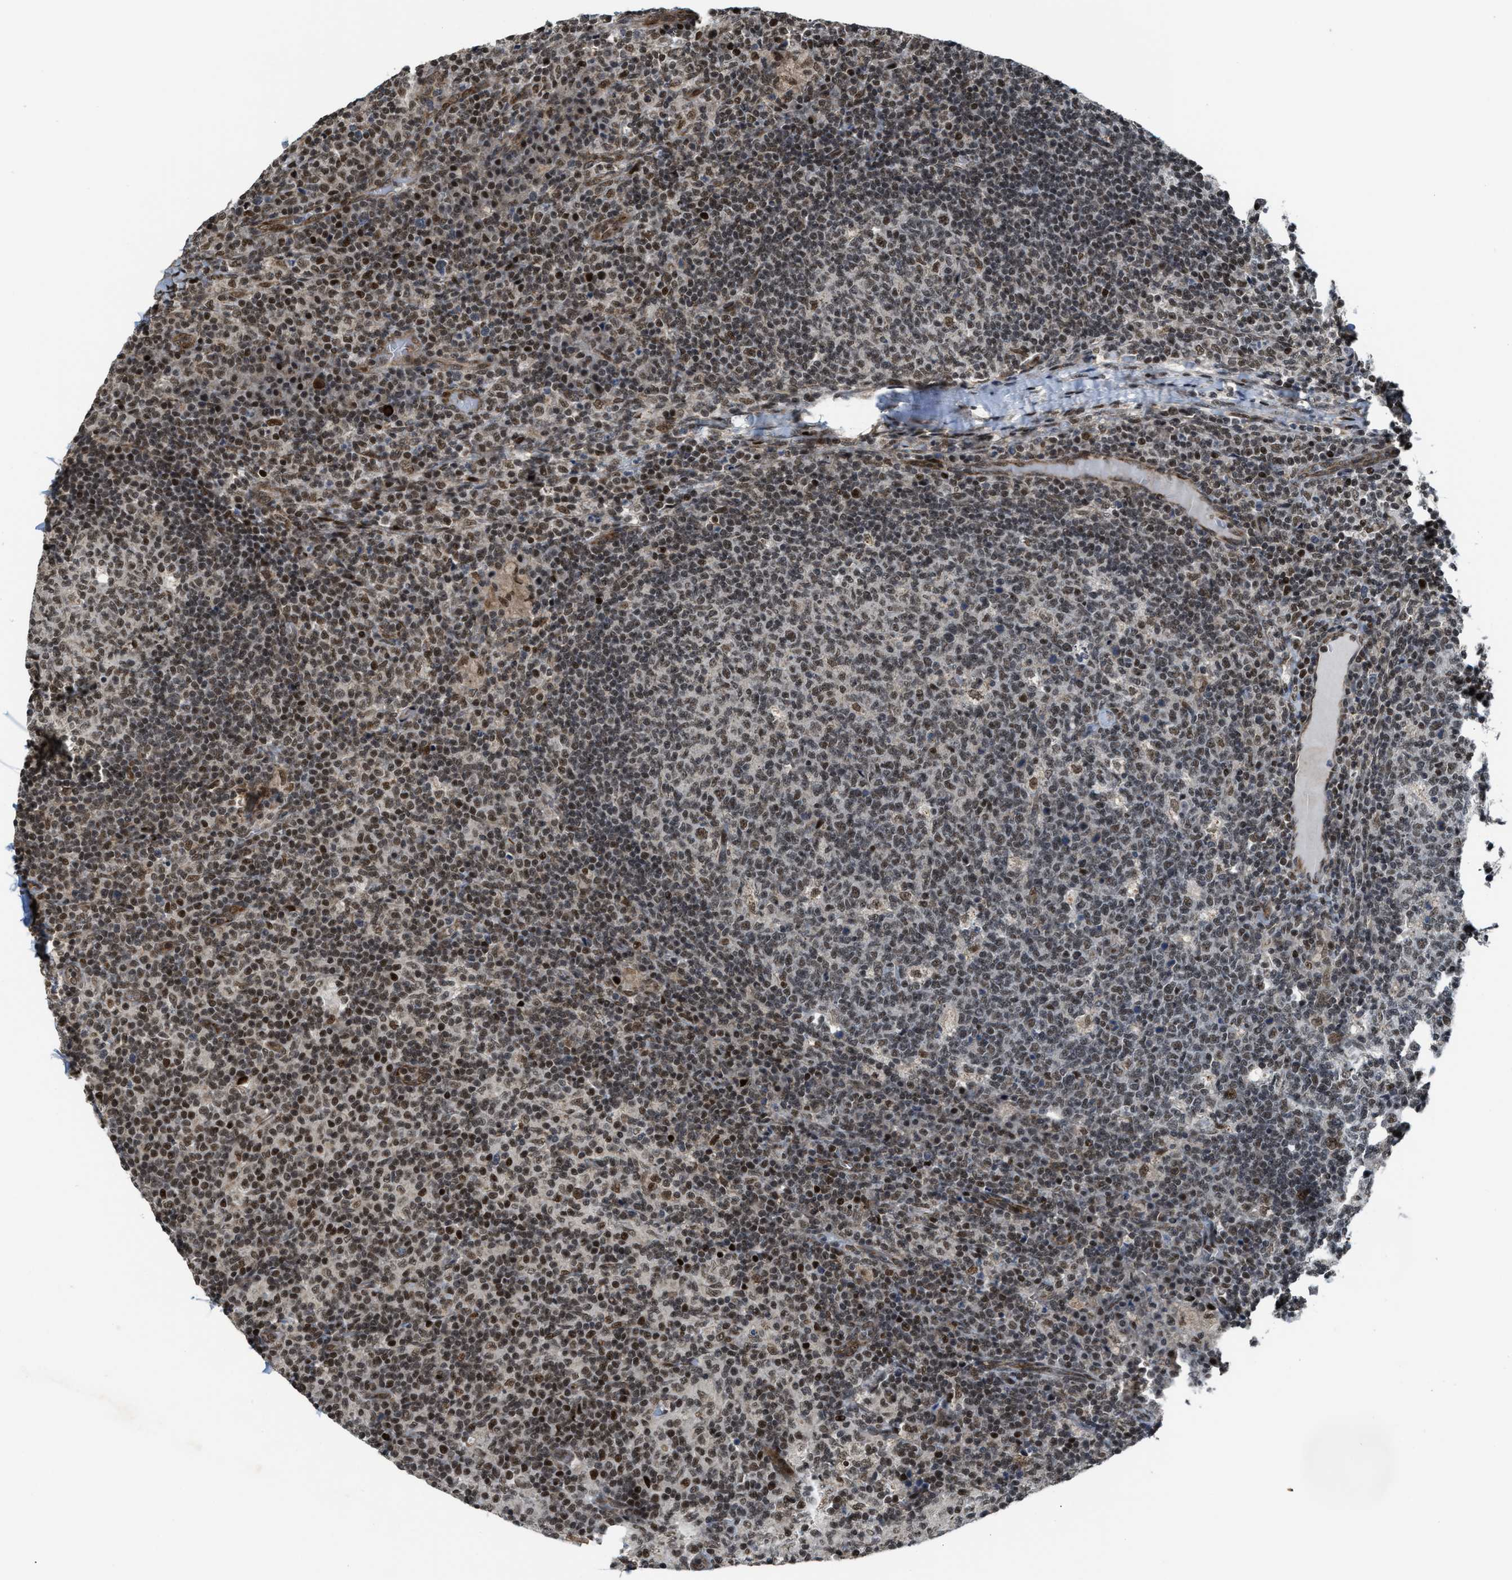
{"staining": {"intensity": "weak", "quantity": "25%-75%", "location": "nuclear"}, "tissue": "lymph node", "cell_type": "Germinal center cells", "image_type": "normal", "snomed": [{"axis": "morphology", "description": "Normal tissue, NOS"}, {"axis": "morphology", "description": "Inflammation, NOS"}, {"axis": "topography", "description": "Lymph node"}], "caption": "A histopathology image showing weak nuclear staining in approximately 25%-75% of germinal center cells in unremarkable lymph node, as visualized by brown immunohistochemical staining.", "gene": "ZNF250", "patient": {"sex": "male", "age": 55}}